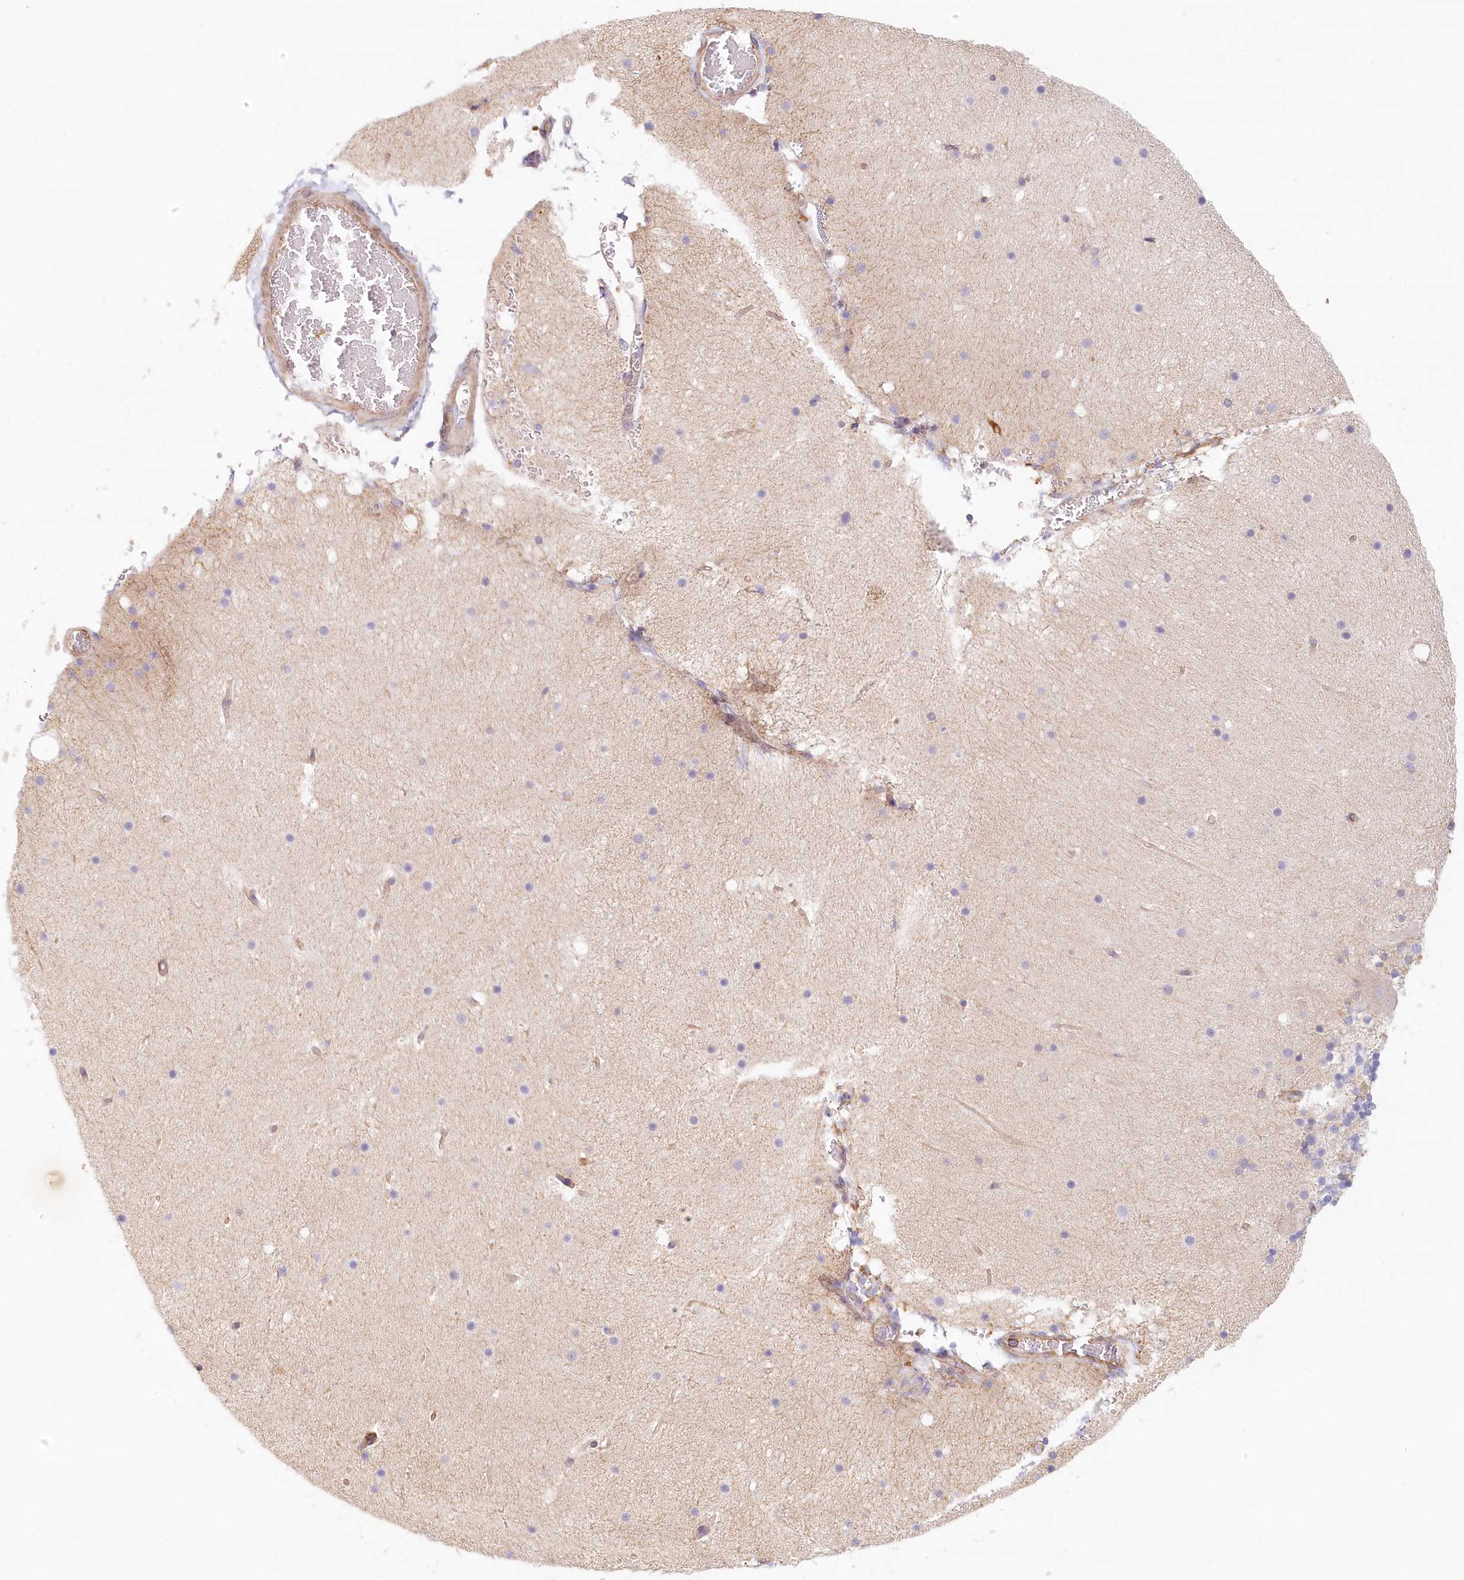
{"staining": {"intensity": "weak", "quantity": "25%-75%", "location": "cytoplasmic/membranous"}, "tissue": "cerebellum", "cell_type": "Cells in granular layer", "image_type": "normal", "snomed": [{"axis": "morphology", "description": "Normal tissue, NOS"}, {"axis": "topography", "description": "Cerebellum"}], "caption": "Cerebellum stained with DAB immunohistochemistry reveals low levels of weak cytoplasmic/membranous staining in approximately 25%-75% of cells in granular layer.", "gene": "UMPS", "patient": {"sex": "male", "age": 57}}